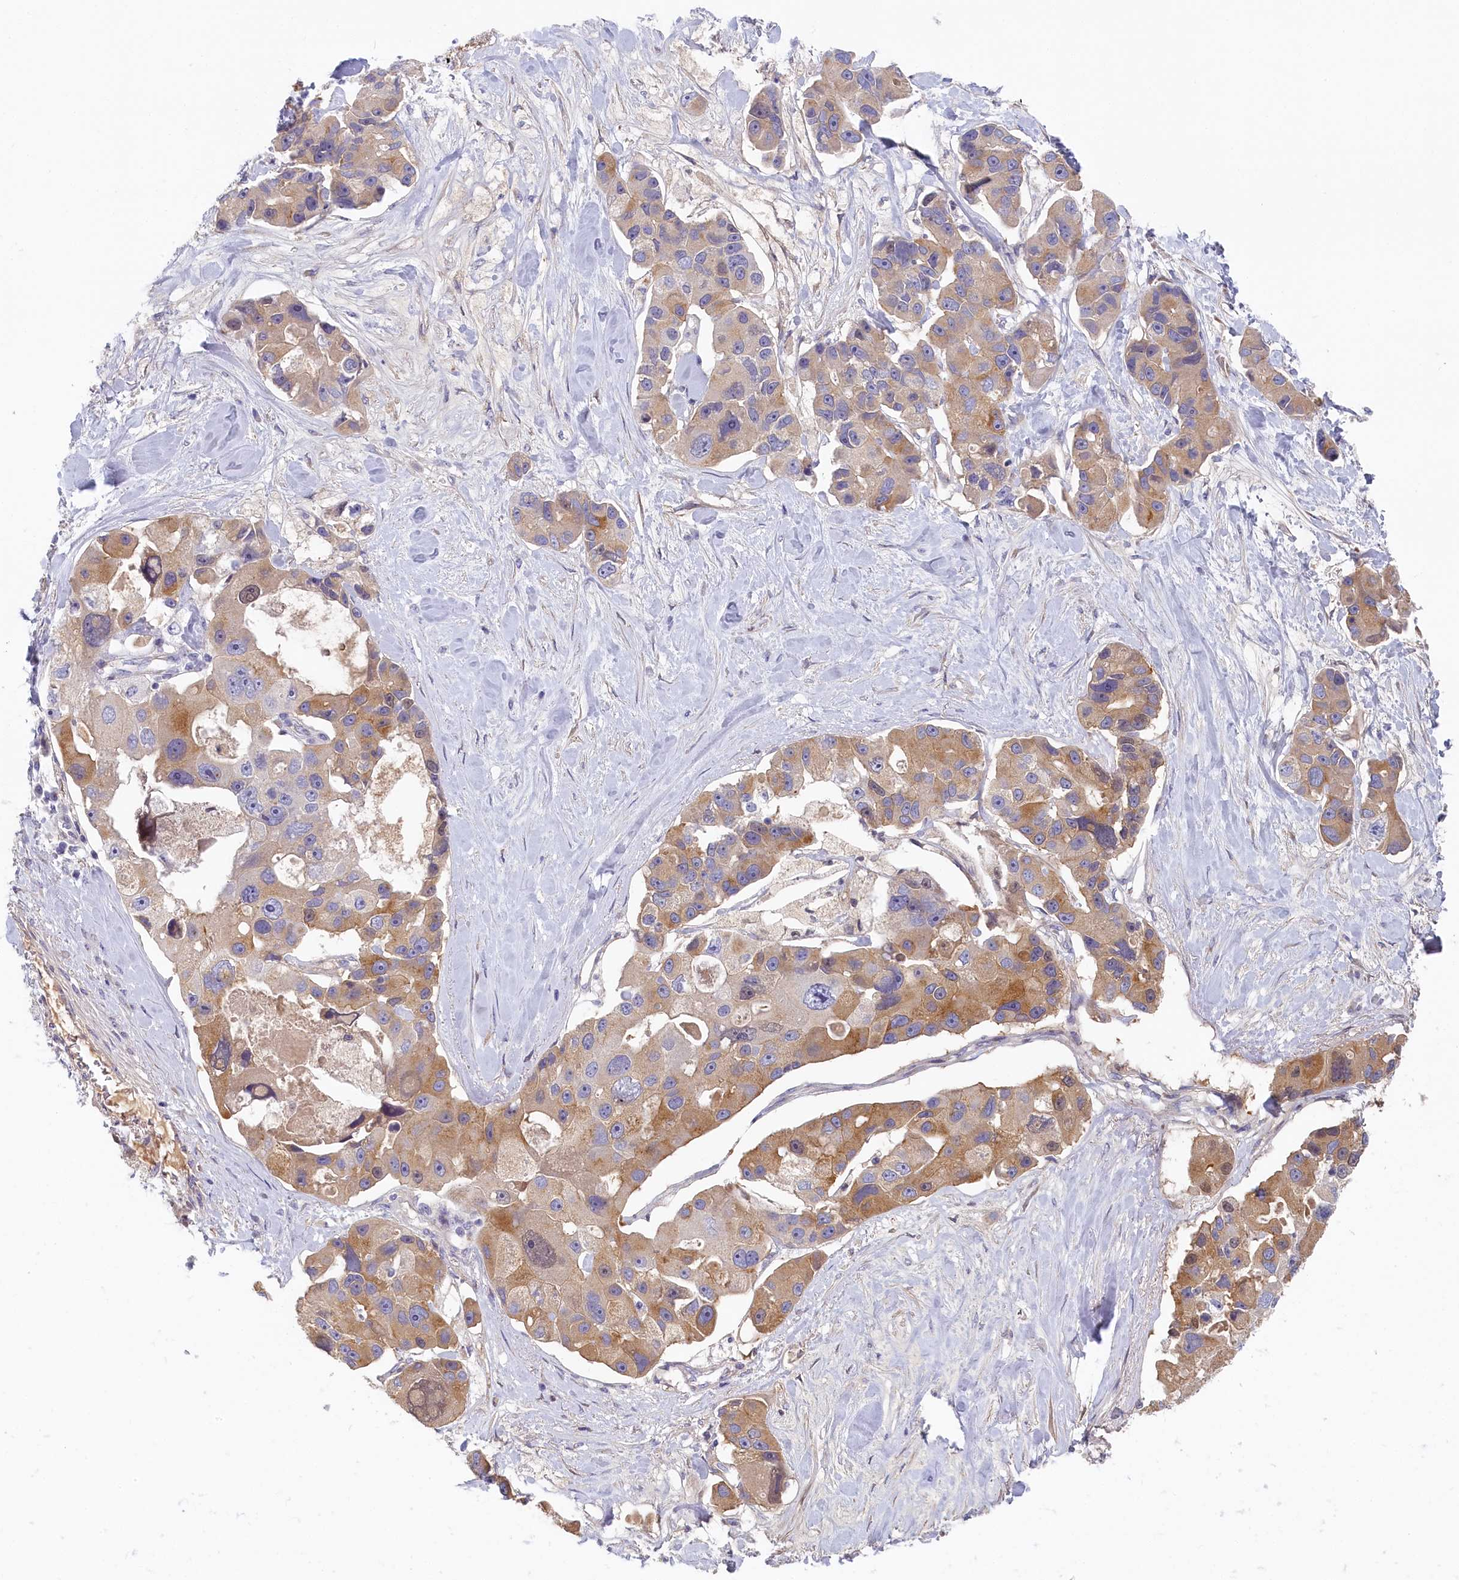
{"staining": {"intensity": "moderate", "quantity": "<25%", "location": "cytoplasmic/membranous"}, "tissue": "lung cancer", "cell_type": "Tumor cells", "image_type": "cancer", "snomed": [{"axis": "morphology", "description": "Adenocarcinoma, NOS"}, {"axis": "topography", "description": "Lung"}], "caption": "Immunohistochemistry (DAB (3,3'-diaminobenzidine)) staining of human lung cancer (adenocarcinoma) displays moderate cytoplasmic/membranous protein staining in about <25% of tumor cells.", "gene": "STX16", "patient": {"sex": "female", "age": 54}}